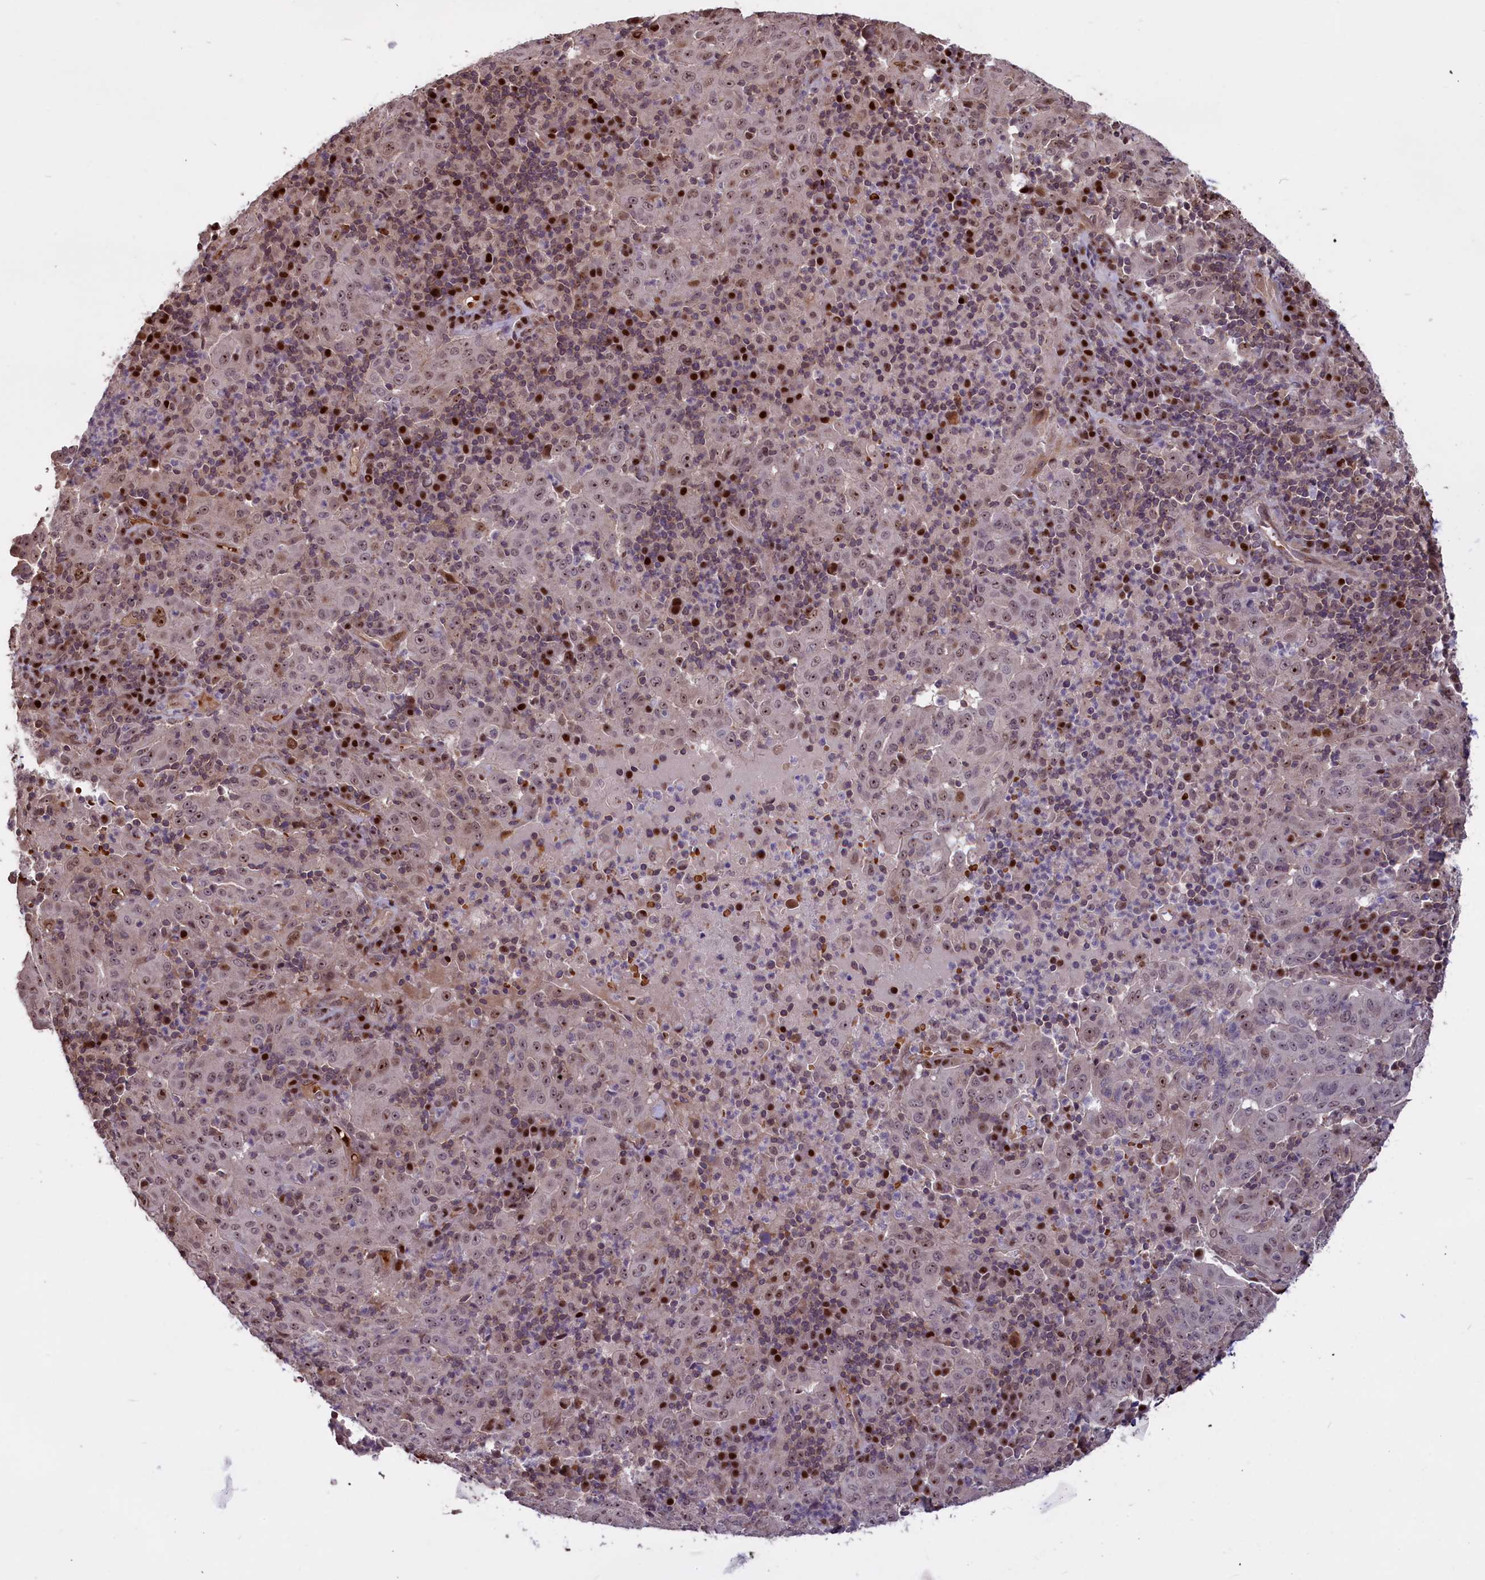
{"staining": {"intensity": "moderate", "quantity": "25%-75%", "location": "nuclear"}, "tissue": "pancreatic cancer", "cell_type": "Tumor cells", "image_type": "cancer", "snomed": [{"axis": "morphology", "description": "Adenocarcinoma, NOS"}, {"axis": "topography", "description": "Pancreas"}], "caption": "A brown stain shows moderate nuclear expression of a protein in human pancreatic cancer tumor cells.", "gene": "SHFL", "patient": {"sex": "male", "age": 63}}